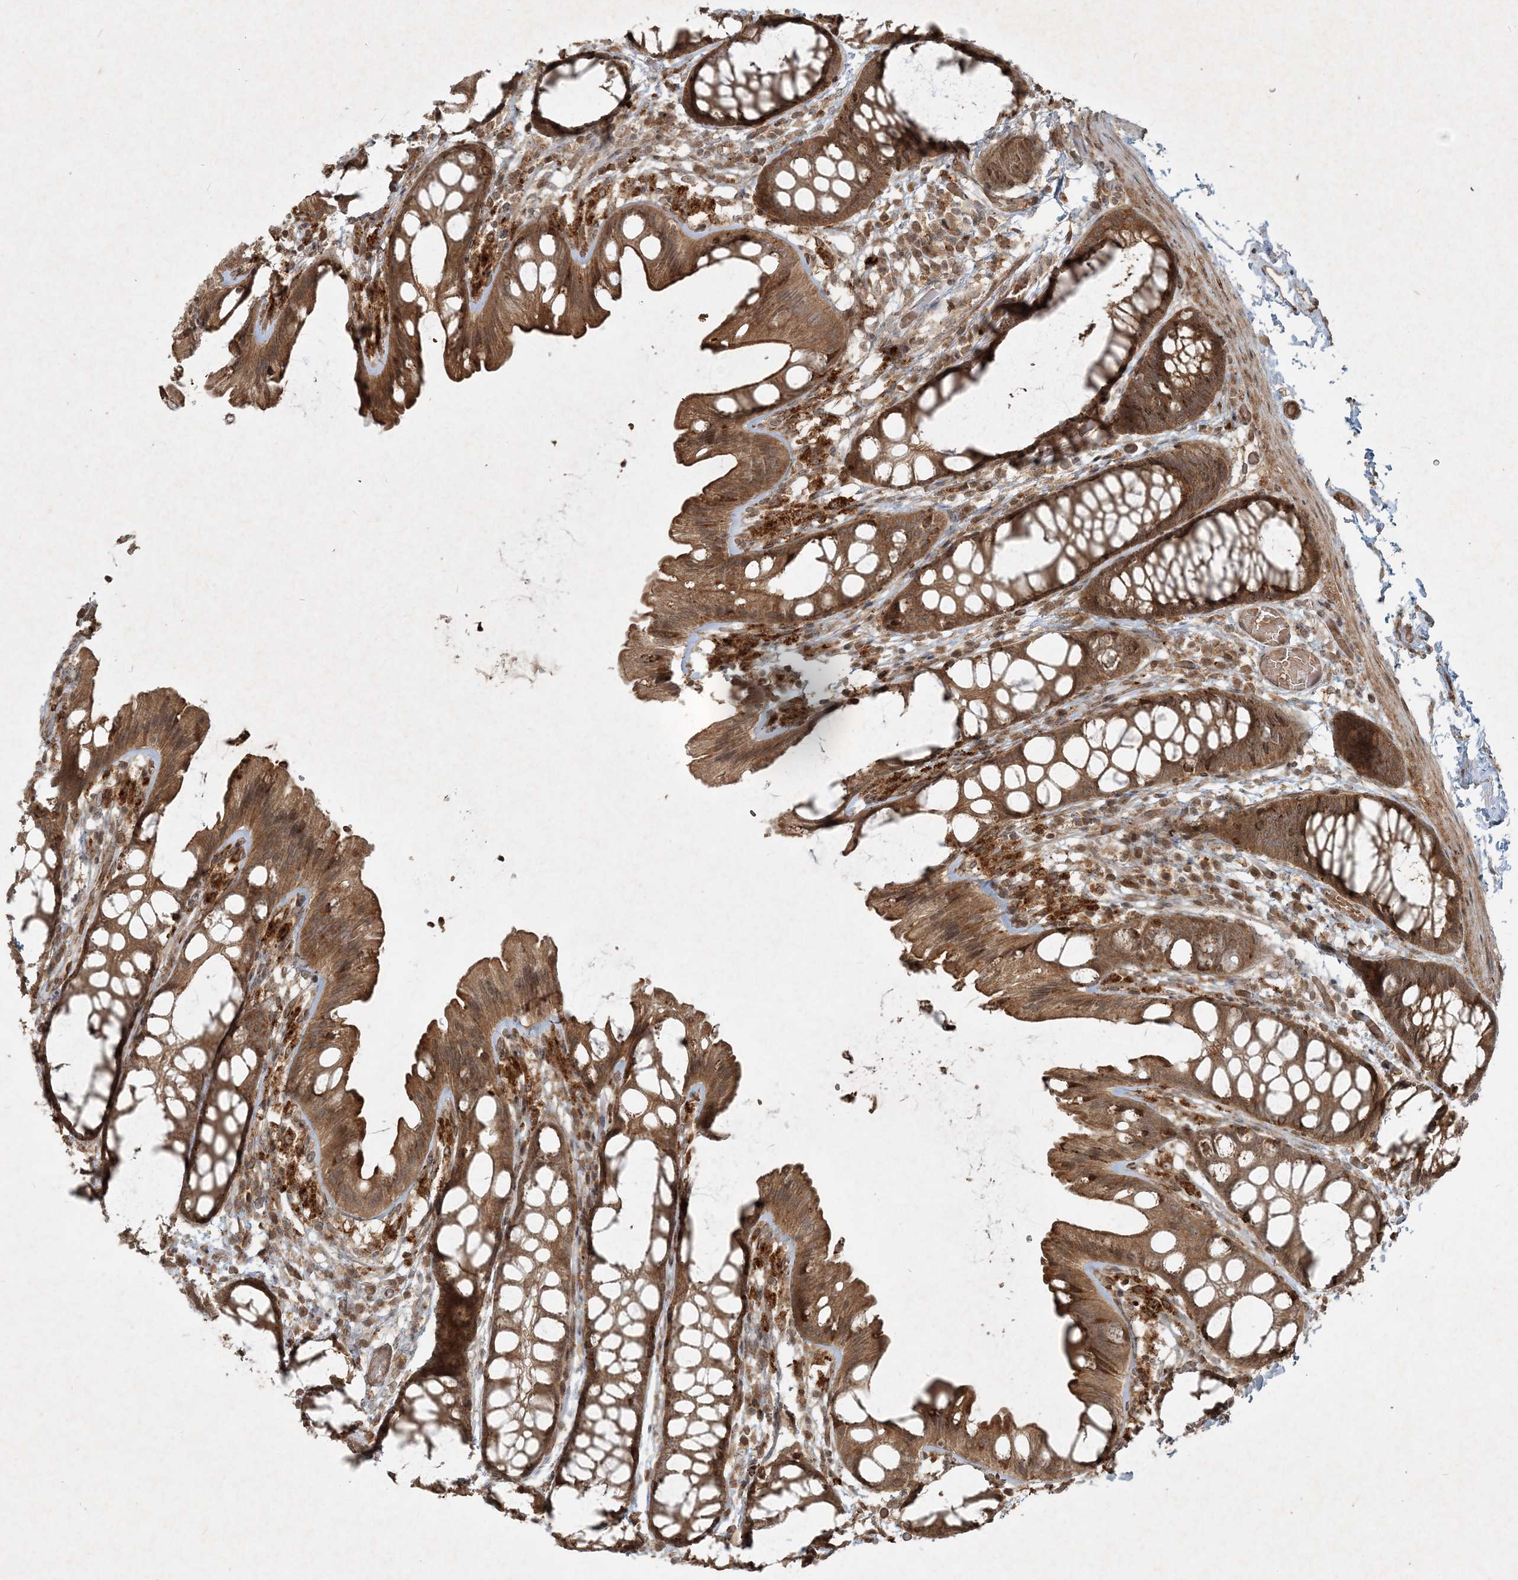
{"staining": {"intensity": "moderate", "quantity": ">75%", "location": "cytoplasmic/membranous"}, "tissue": "colon", "cell_type": "Endothelial cells", "image_type": "normal", "snomed": [{"axis": "morphology", "description": "Normal tissue, NOS"}, {"axis": "topography", "description": "Colon"}], "caption": "A micrograph of colon stained for a protein shows moderate cytoplasmic/membranous brown staining in endothelial cells. Ihc stains the protein in brown and the nuclei are stained blue.", "gene": "NARS1", "patient": {"sex": "male", "age": 47}}